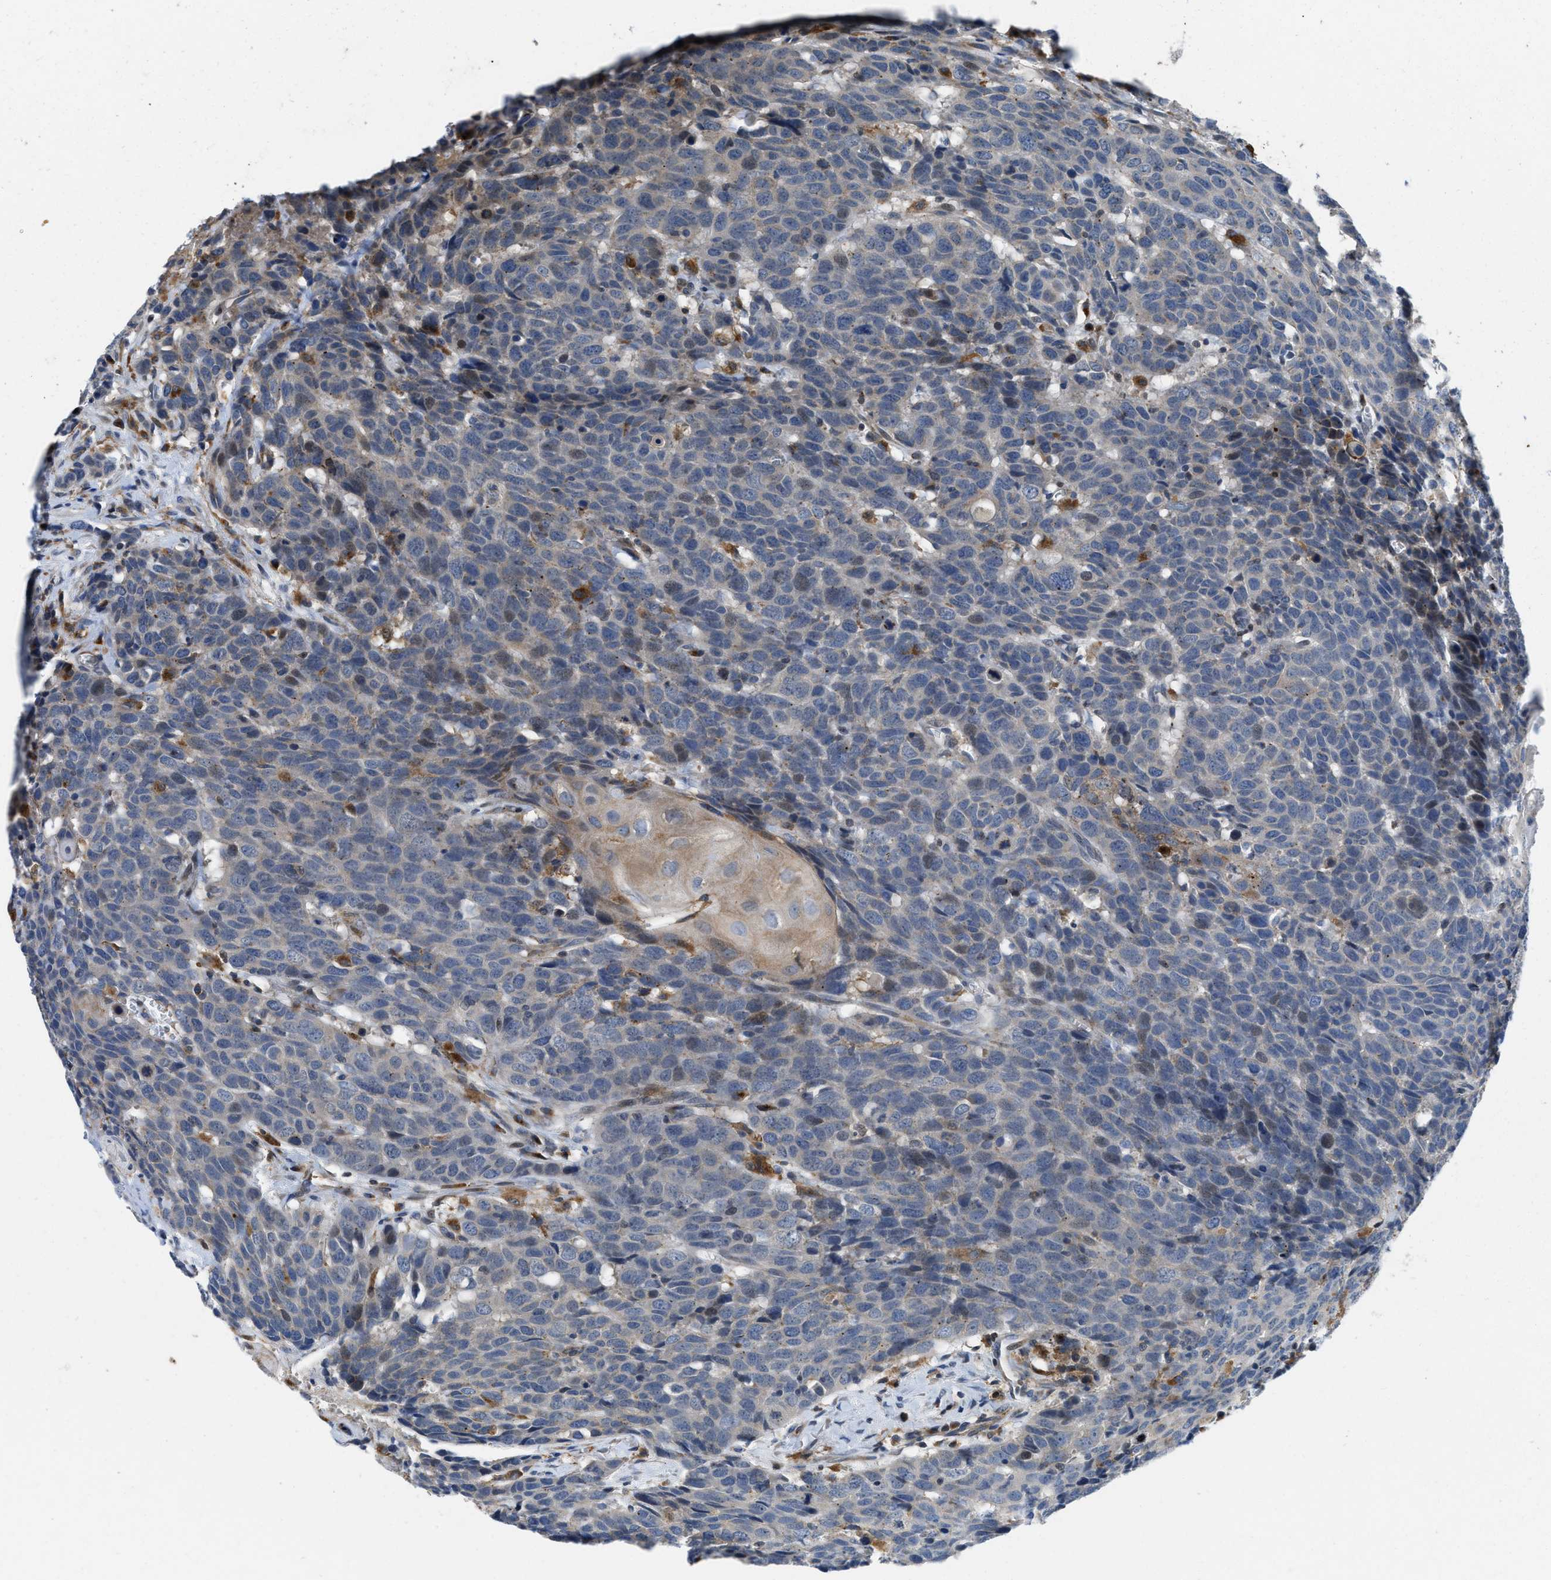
{"staining": {"intensity": "weak", "quantity": "<25%", "location": "cytoplasmic/membranous"}, "tissue": "head and neck cancer", "cell_type": "Tumor cells", "image_type": "cancer", "snomed": [{"axis": "morphology", "description": "Squamous cell carcinoma, NOS"}, {"axis": "topography", "description": "Head-Neck"}], "caption": "A micrograph of human head and neck cancer (squamous cell carcinoma) is negative for staining in tumor cells.", "gene": "ENPP4", "patient": {"sex": "male", "age": 66}}